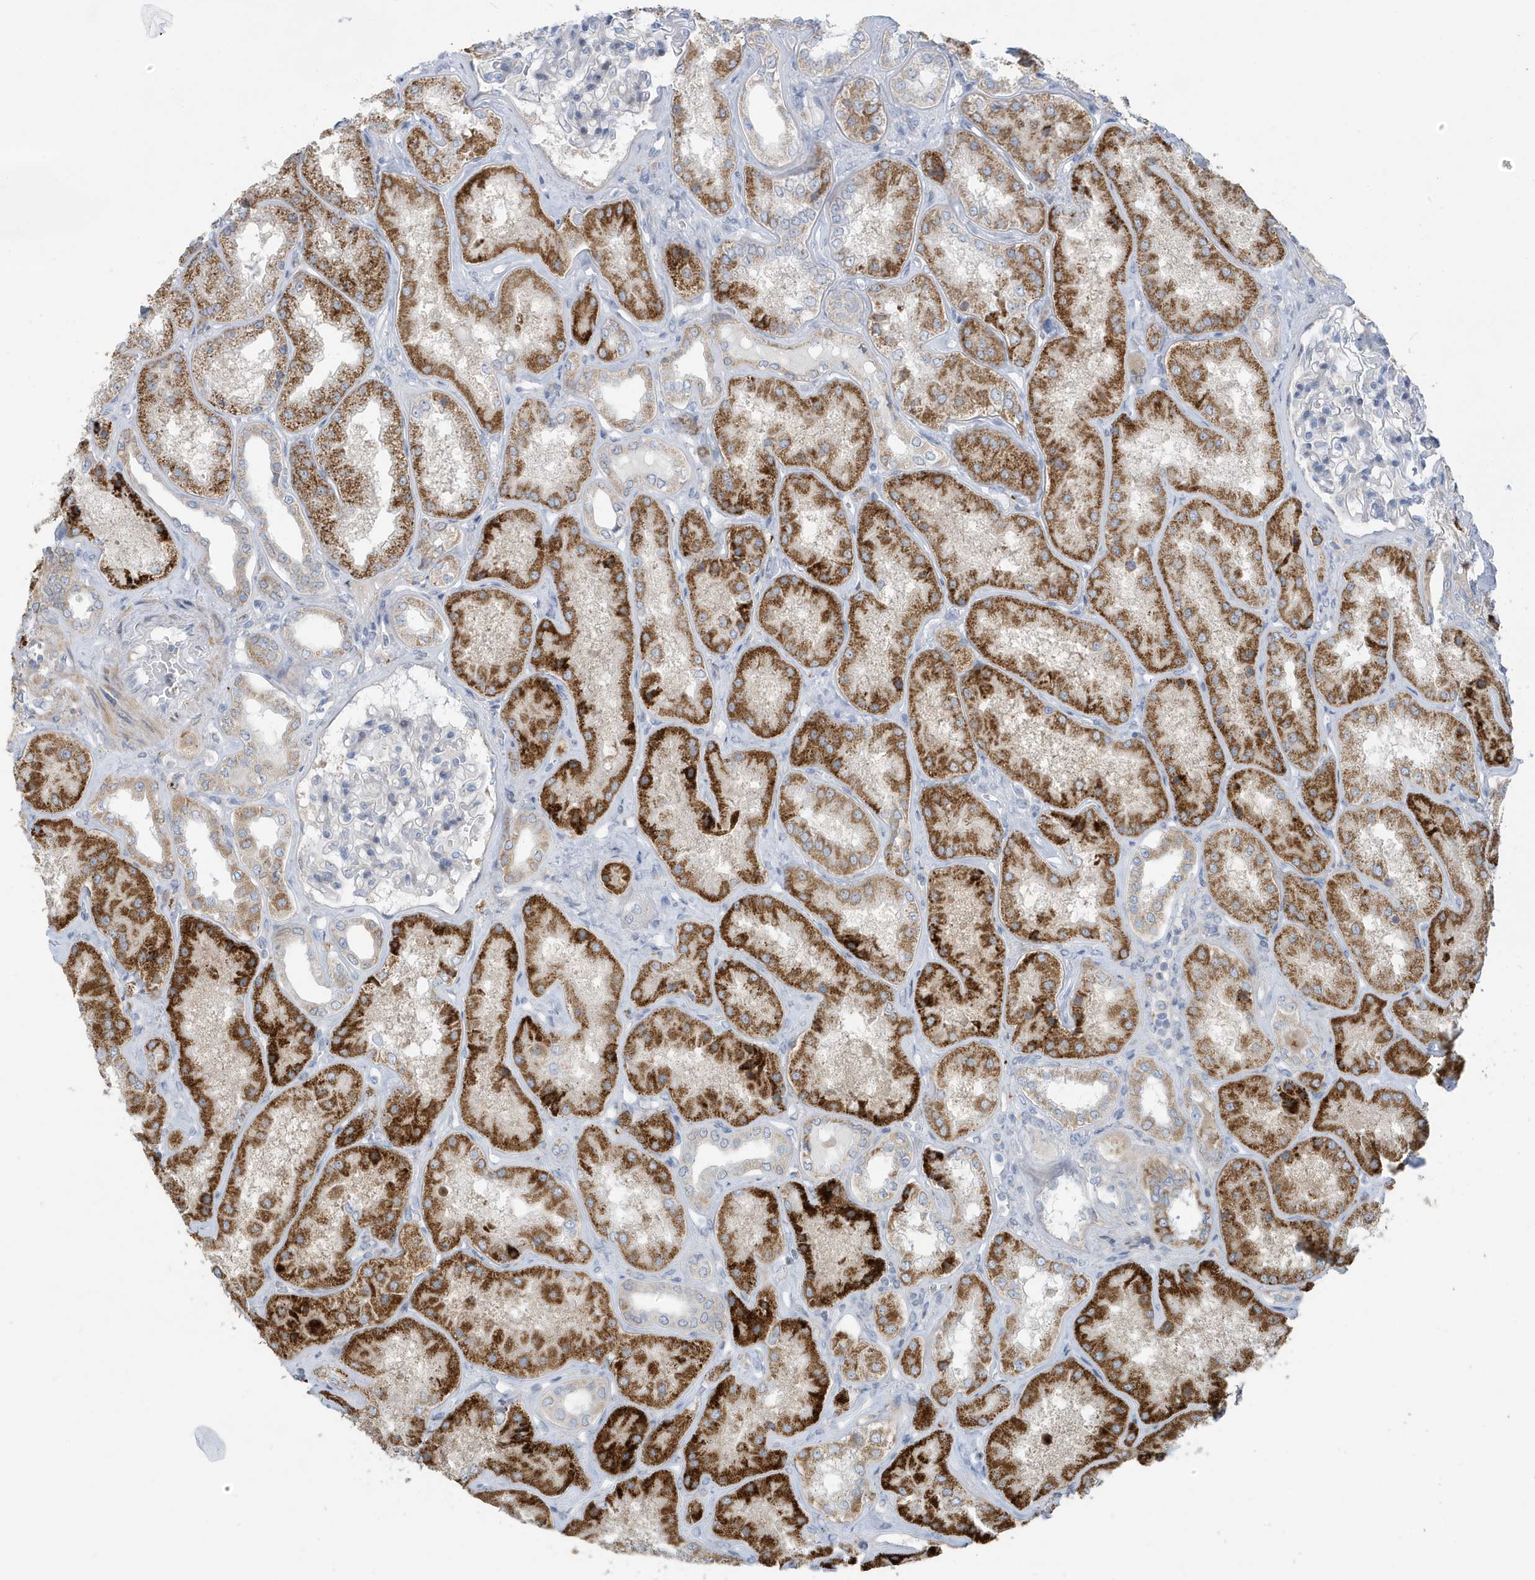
{"staining": {"intensity": "negative", "quantity": "none", "location": "none"}, "tissue": "kidney", "cell_type": "Cells in glomeruli", "image_type": "normal", "snomed": [{"axis": "morphology", "description": "Normal tissue, NOS"}, {"axis": "topography", "description": "Kidney"}], "caption": "Normal kidney was stained to show a protein in brown. There is no significant positivity in cells in glomeruli. Brightfield microscopy of immunohistochemistry (IHC) stained with DAB (3,3'-diaminobenzidine) (brown) and hematoxylin (blue), captured at high magnification.", "gene": "ATP13A5", "patient": {"sex": "female", "age": 56}}